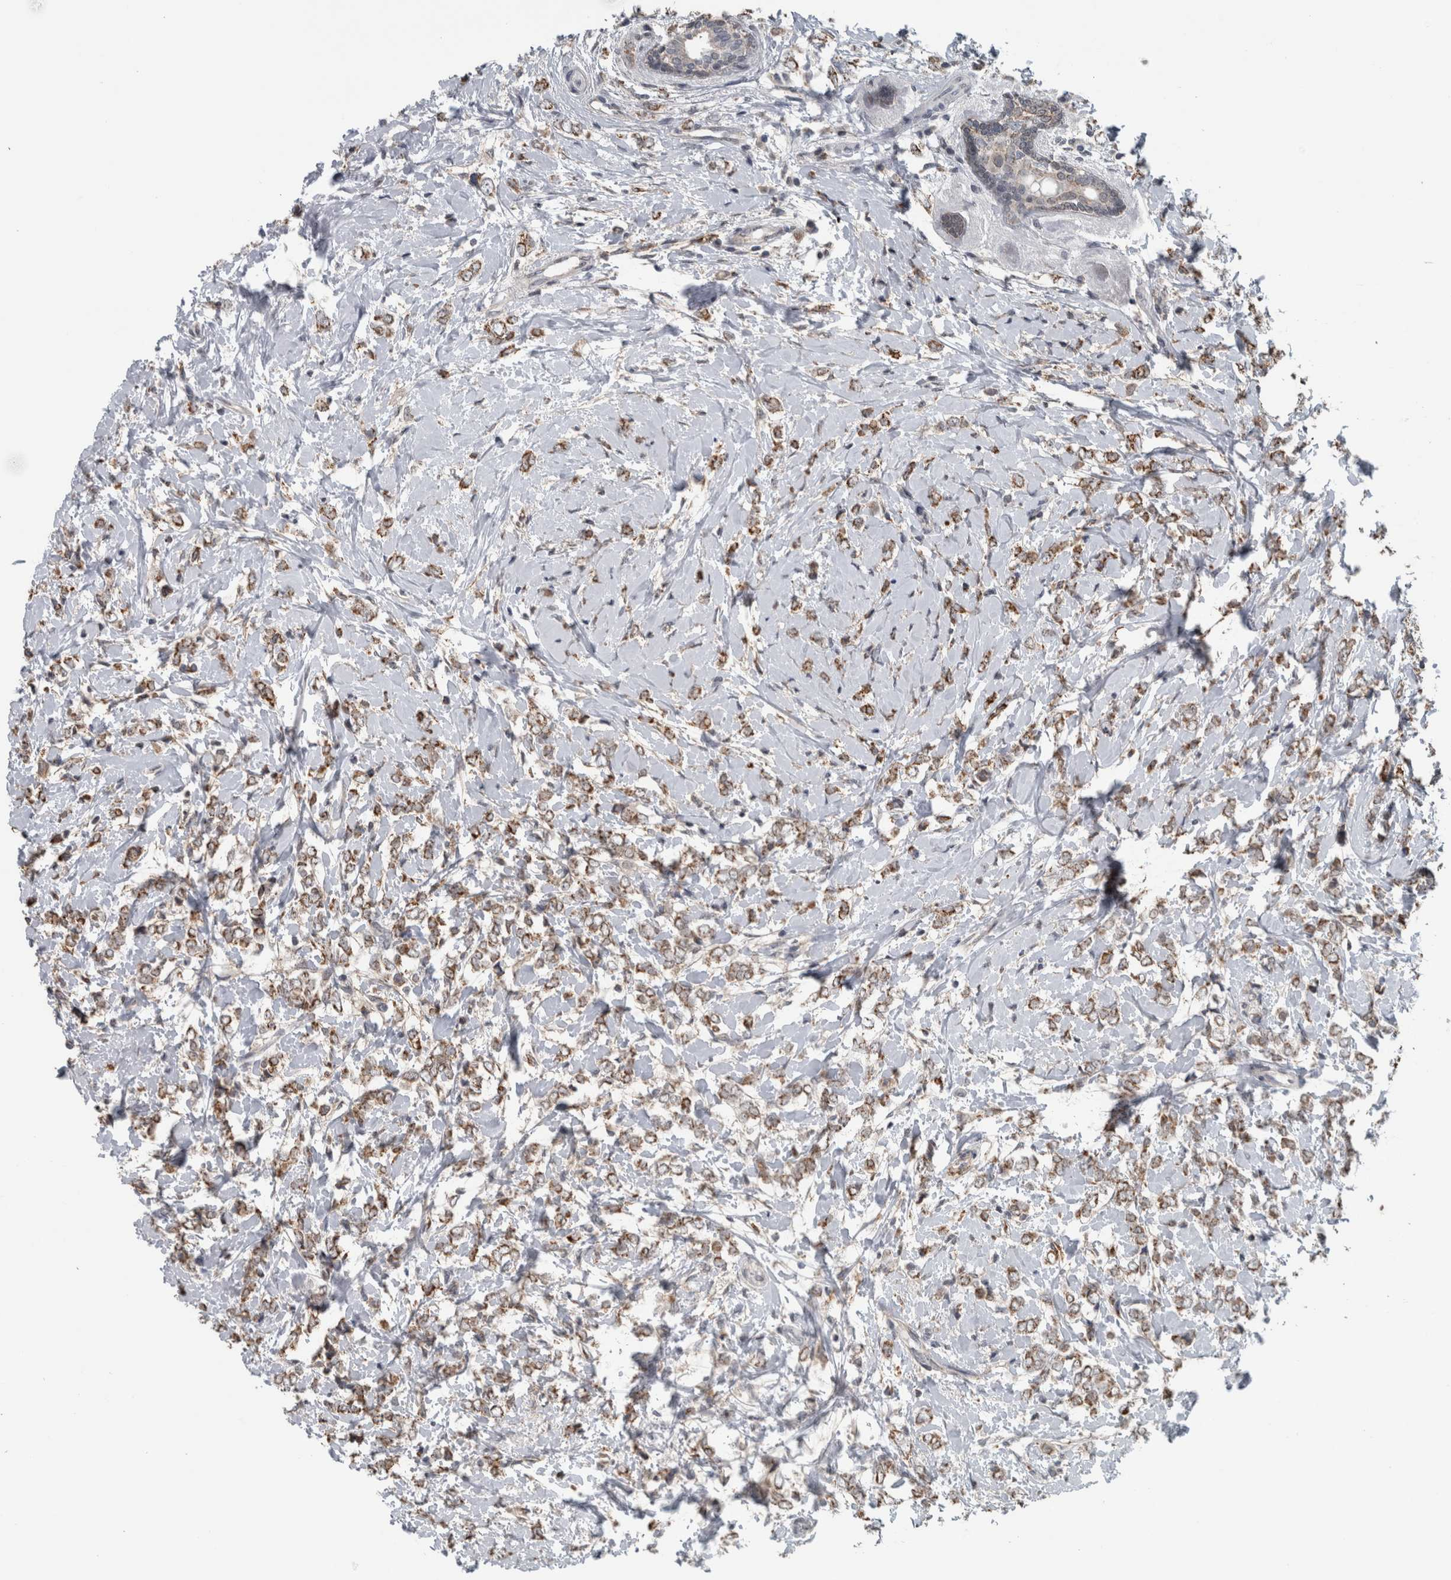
{"staining": {"intensity": "moderate", "quantity": ">75%", "location": "cytoplasmic/membranous"}, "tissue": "breast cancer", "cell_type": "Tumor cells", "image_type": "cancer", "snomed": [{"axis": "morphology", "description": "Normal tissue, NOS"}, {"axis": "morphology", "description": "Lobular carcinoma"}, {"axis": "topography", "description": "Breast"}], "caption": "A histopathology image of human breast lobular carcinoma stained for a protein demonstrates moderate cytoplasmic/membranous brown staining in tumor cells. (DAB IHC with brightfield microscopy, high magnification).", "gene": "ACSF2", "patient": {"sex": "female", "age": 47}}